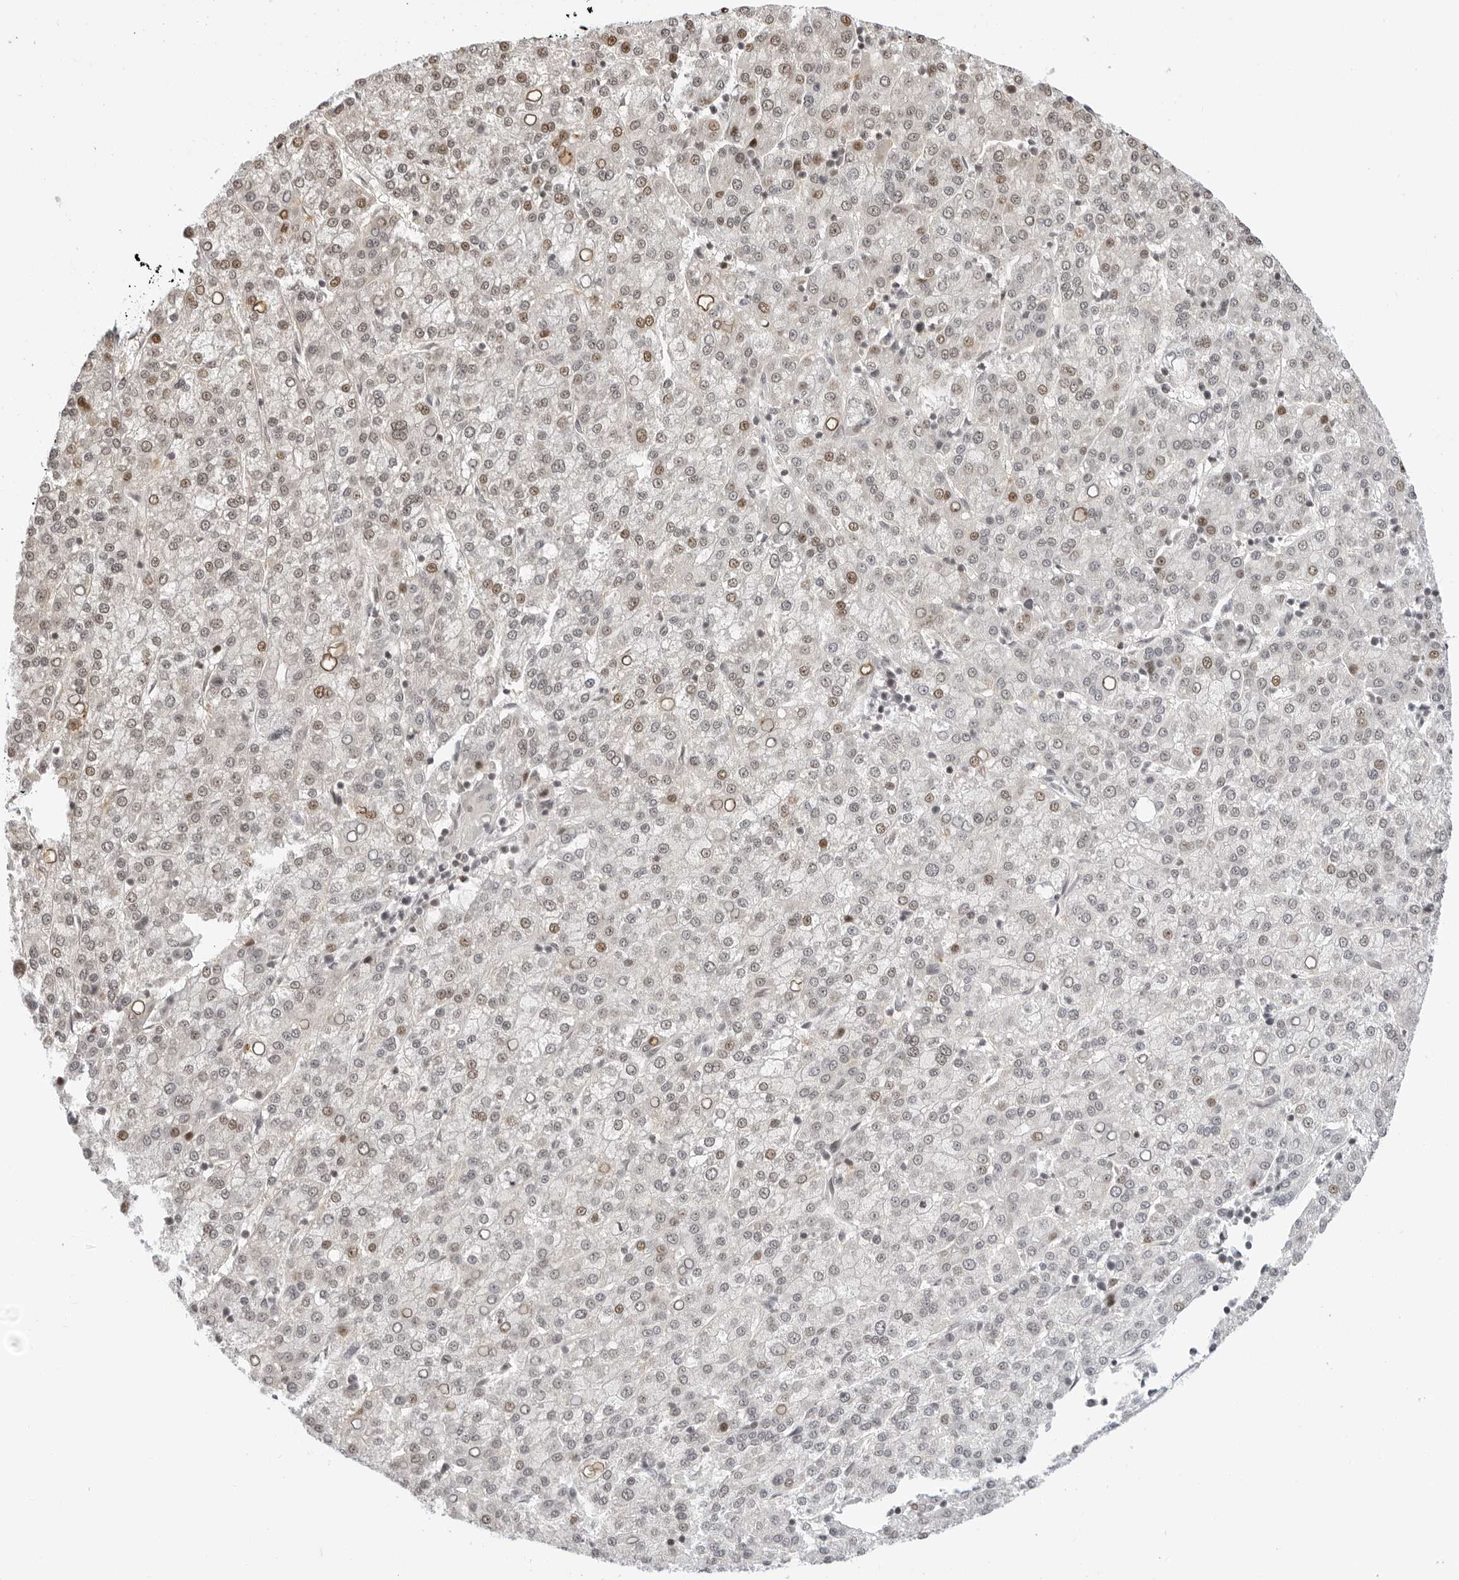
{"staining": {"intensity": "moderate", "quantity": "<25%", "location": "nuclear"}, "tissue": "liver cancer", "cell_type": "Tumor cells", "image_type": "cancer", "snomed": [{"axis": "morphology", "description": "Carcinoma, Hepatocellular, NOS"}, {"axis": "topography", "description": "Liver"}], "caption": "Protein expression analysis of human liver hepatocellular carcinoma reveals moderate nuclear staining in about <25% of tumor cells.", "gene": "MSH6", "patient": {"sex": "female", "age": 58}}